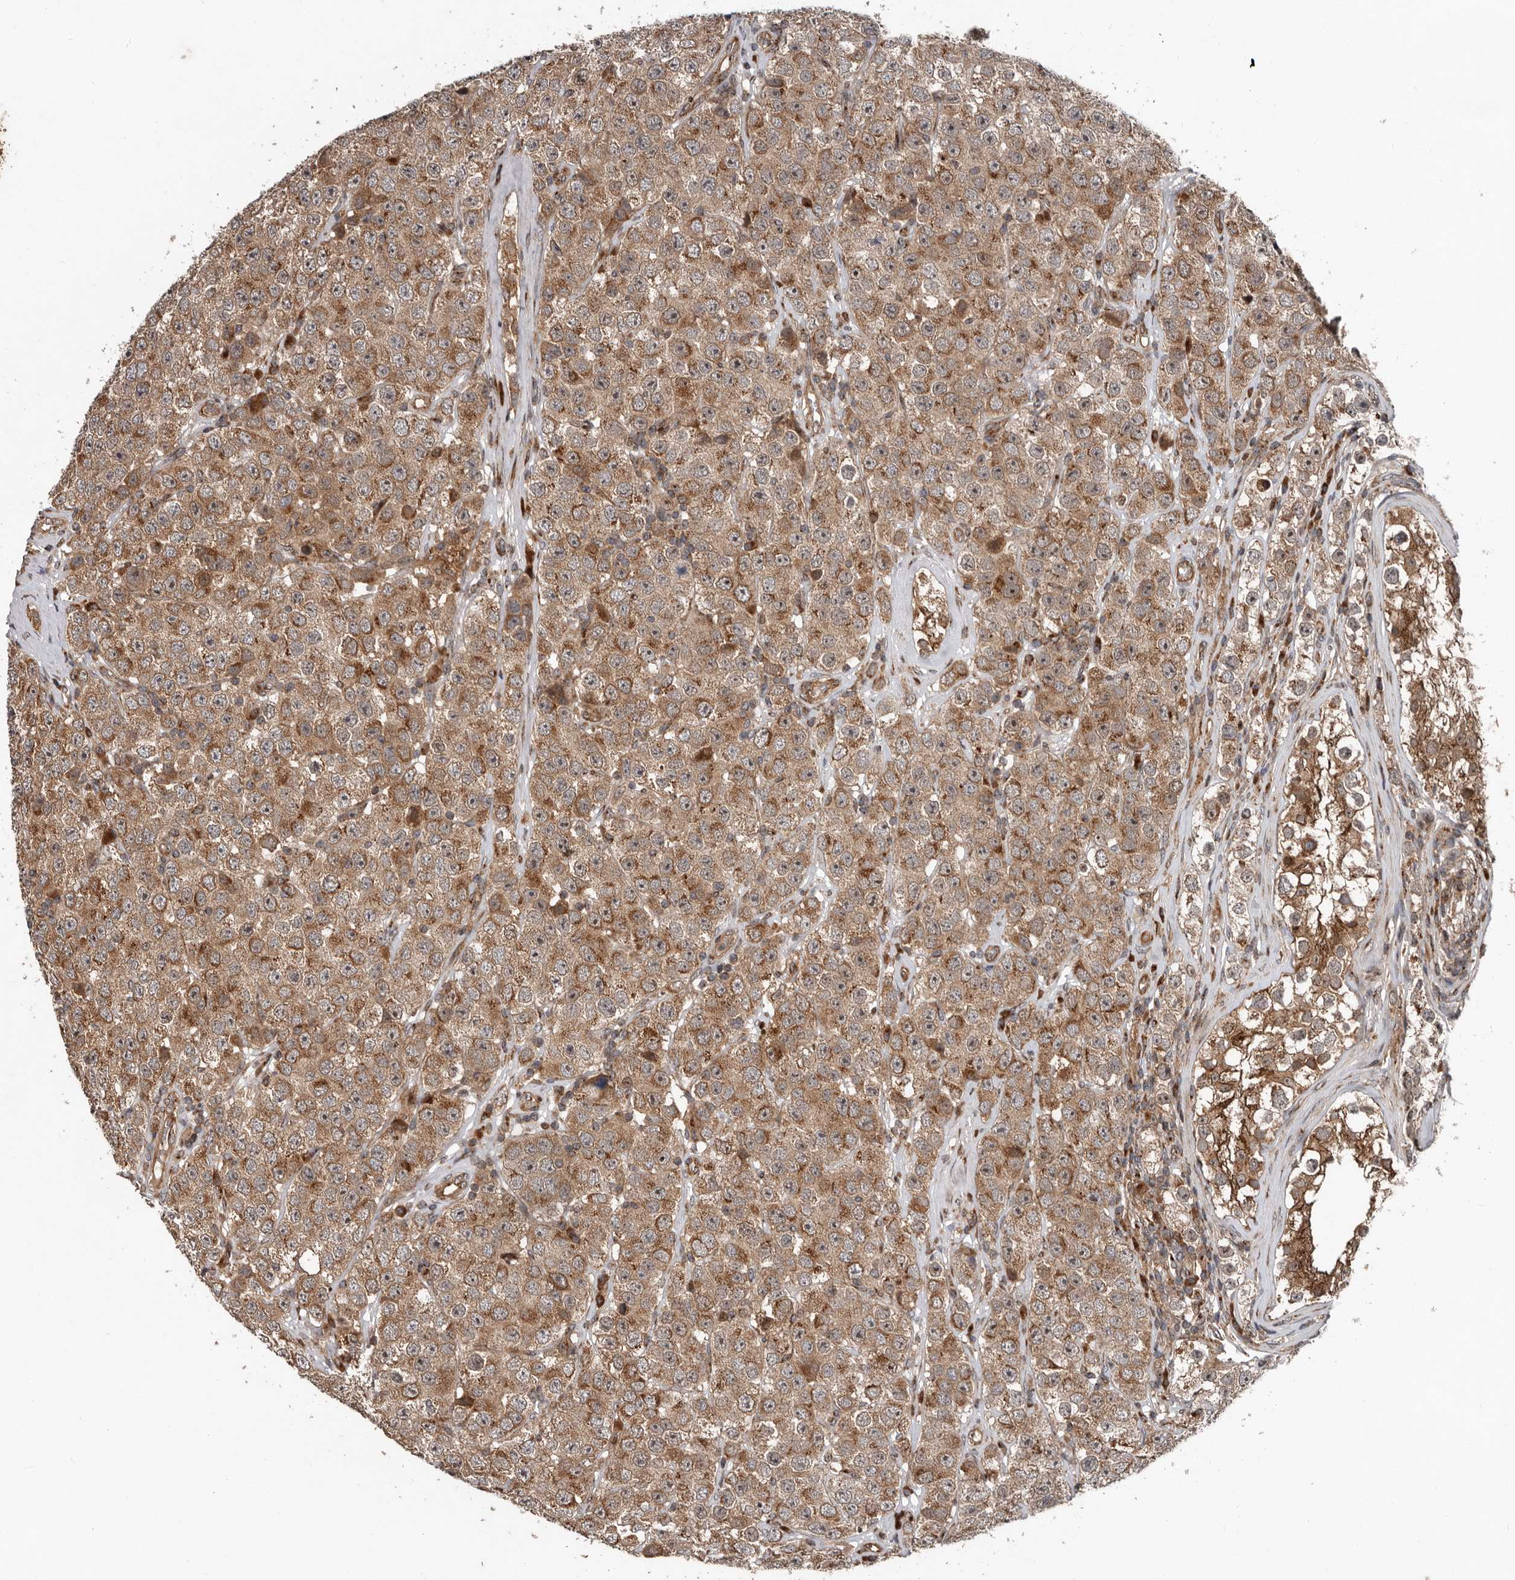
{"staining": {"intensity": "moderate", "quantity": ">75%", "location": "cytoplasmic/membranous"}, "tissue": "testis cancer", "cell_type": "Tumor cells", "image_type": "cancer", "snomed": [{"axis": "morphology", "description": "Seminoma, NOS"}, {"axis": "morphology", "description": "Carcinoma, Embryonal, NOS"}, {"axis": "topography", "description": "Testis"}], "caption": "This is an image of immunohistochemistry staining of testis cancer (seminoma), which shows moderate positivity in the cytoplasmic/membranous of tumor cells.", "gene": "CCDC190", "patient": {"sex": "male", "age": 28}}